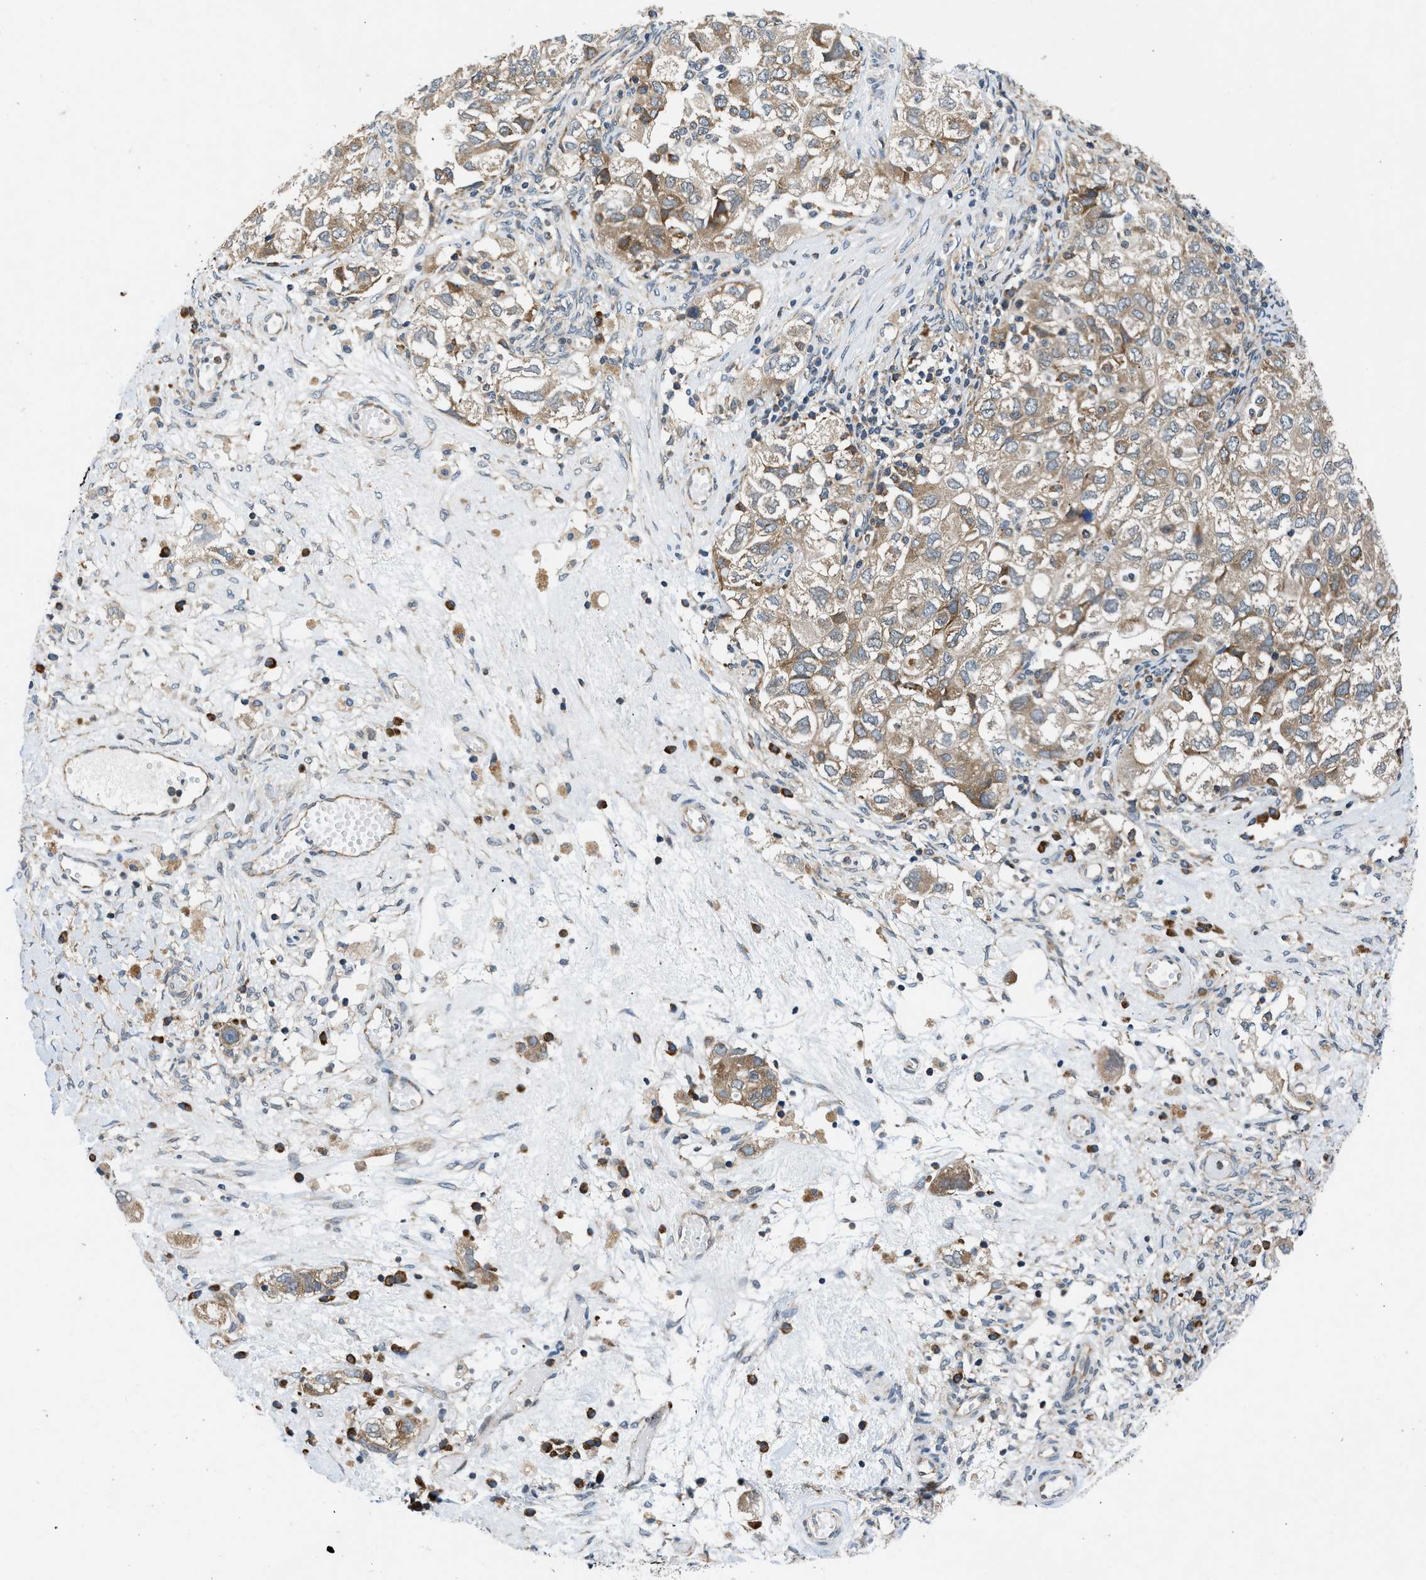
{"staining": {"intensity": "moderate", "quantity": ">75%", "location": "cytoplasmic/membranous"}, "tissue": "ovarian cancer", "cell_type": "Tumor cells", "image_type": "cancer", "snomed": [{"axis": "morphology", "description": "Carcinoma, NOS"}, {"axis": "morphology", "description": "Cystadenocarcinoma, serous, NOS"}, {"axis": "topography", "description": "Ovary"}], "caption": "Human ovarian carcinoma stained for a protein (brown) reveals moderate cytoplasmic/membranous positive expression in about >75% of tumor cells.", "gene": "PA2G4", "patient": {"sex": "female", "age": 69}}